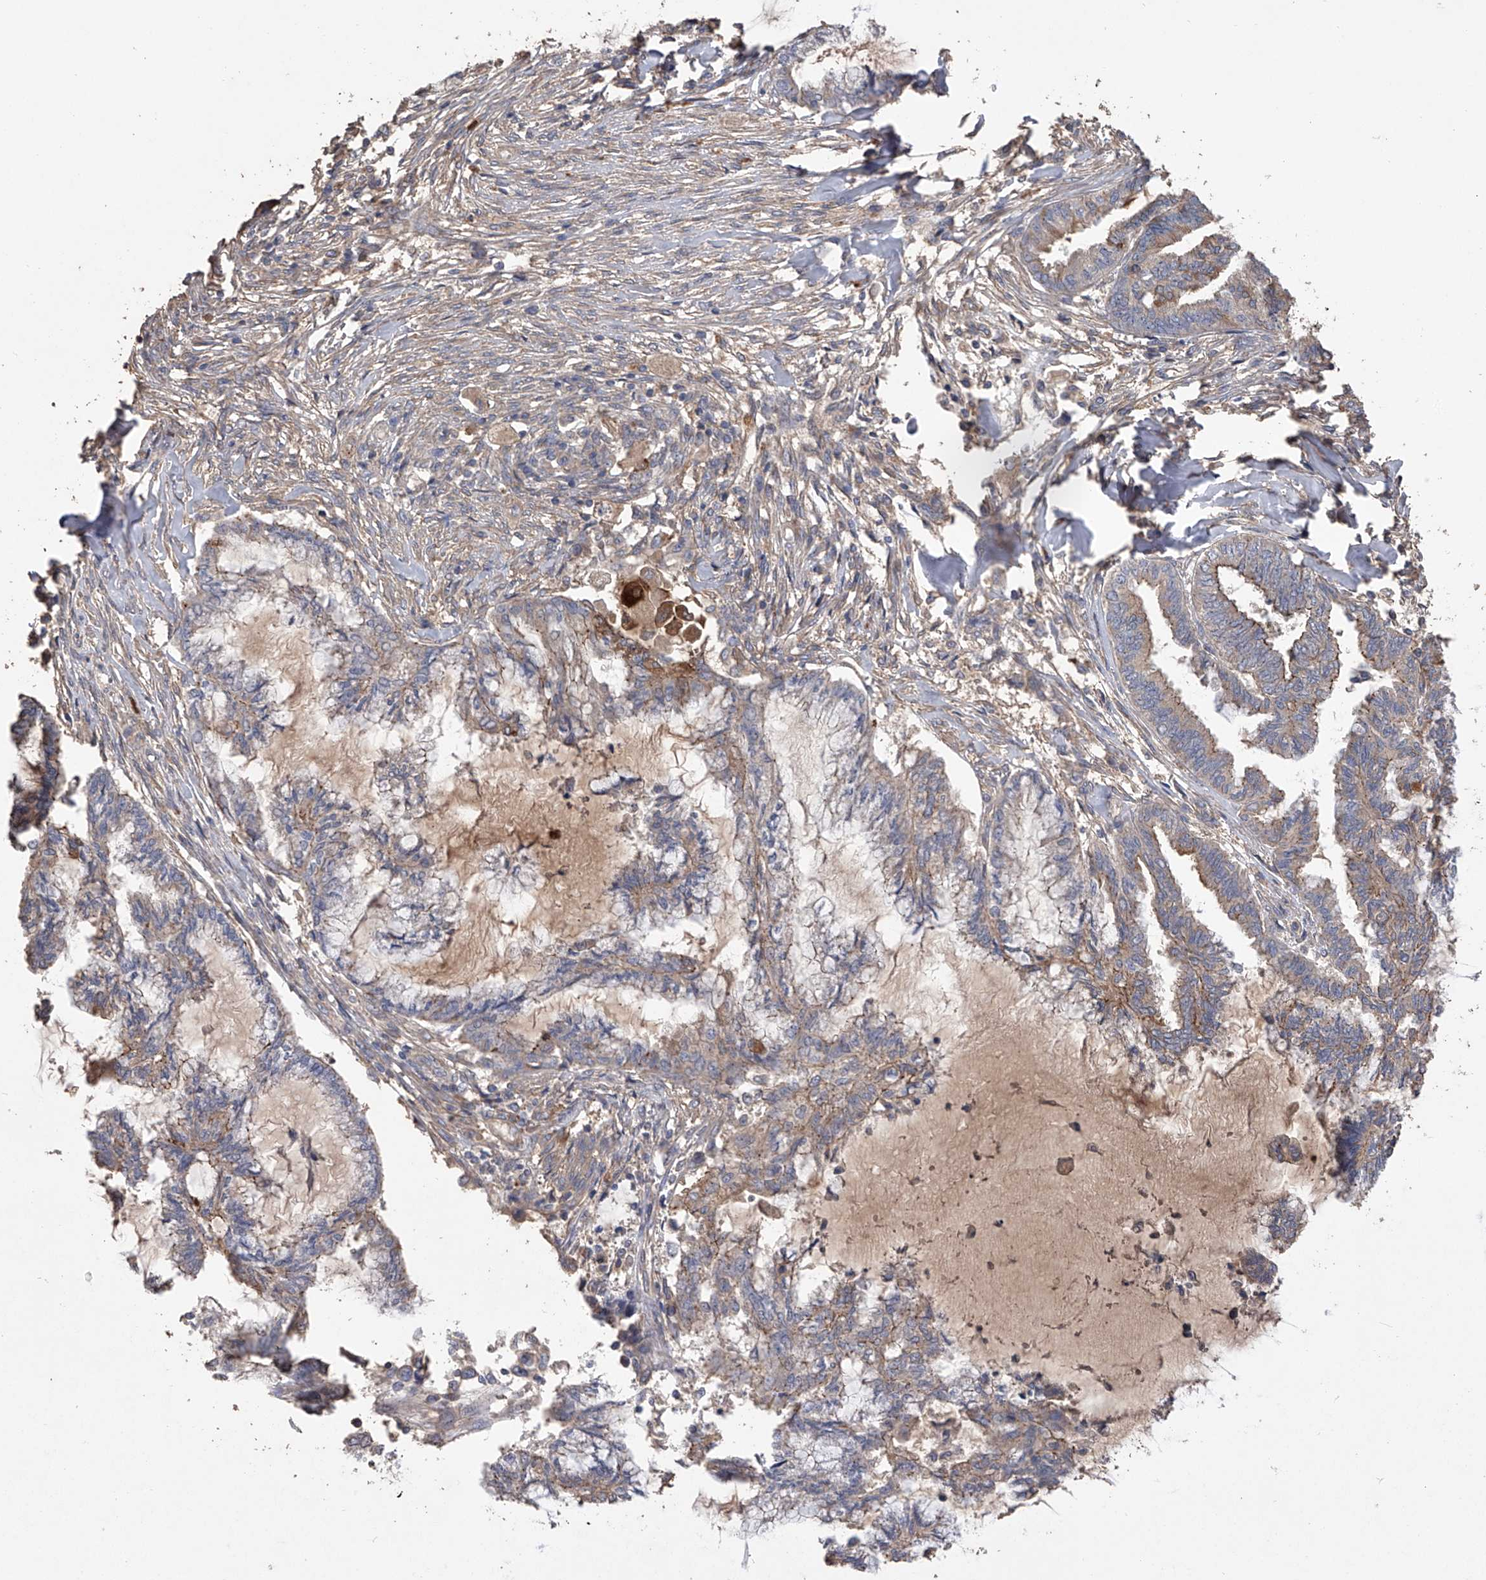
{"staining": {"intensity": "weak", "quantity": "25%-75%", "location": "cytoplasmic/membranous"}, "tissue": "endometrial cancer", "cell_type": "Tumor cells", "image_type": "cancer", "snomed": [{"axis": "morphology", "description": "Adenocarcinoma, NOS"}, {"axis": "topography", "description": "Endometrium"}], "caption": "An image of human endometrial adenocarcinoma stained for a protein shows weak cytoplasmic/membranous brown staining in tumor cells.", "gene": "ZNF343", "patient": {"sex": "female", "age": 86}}